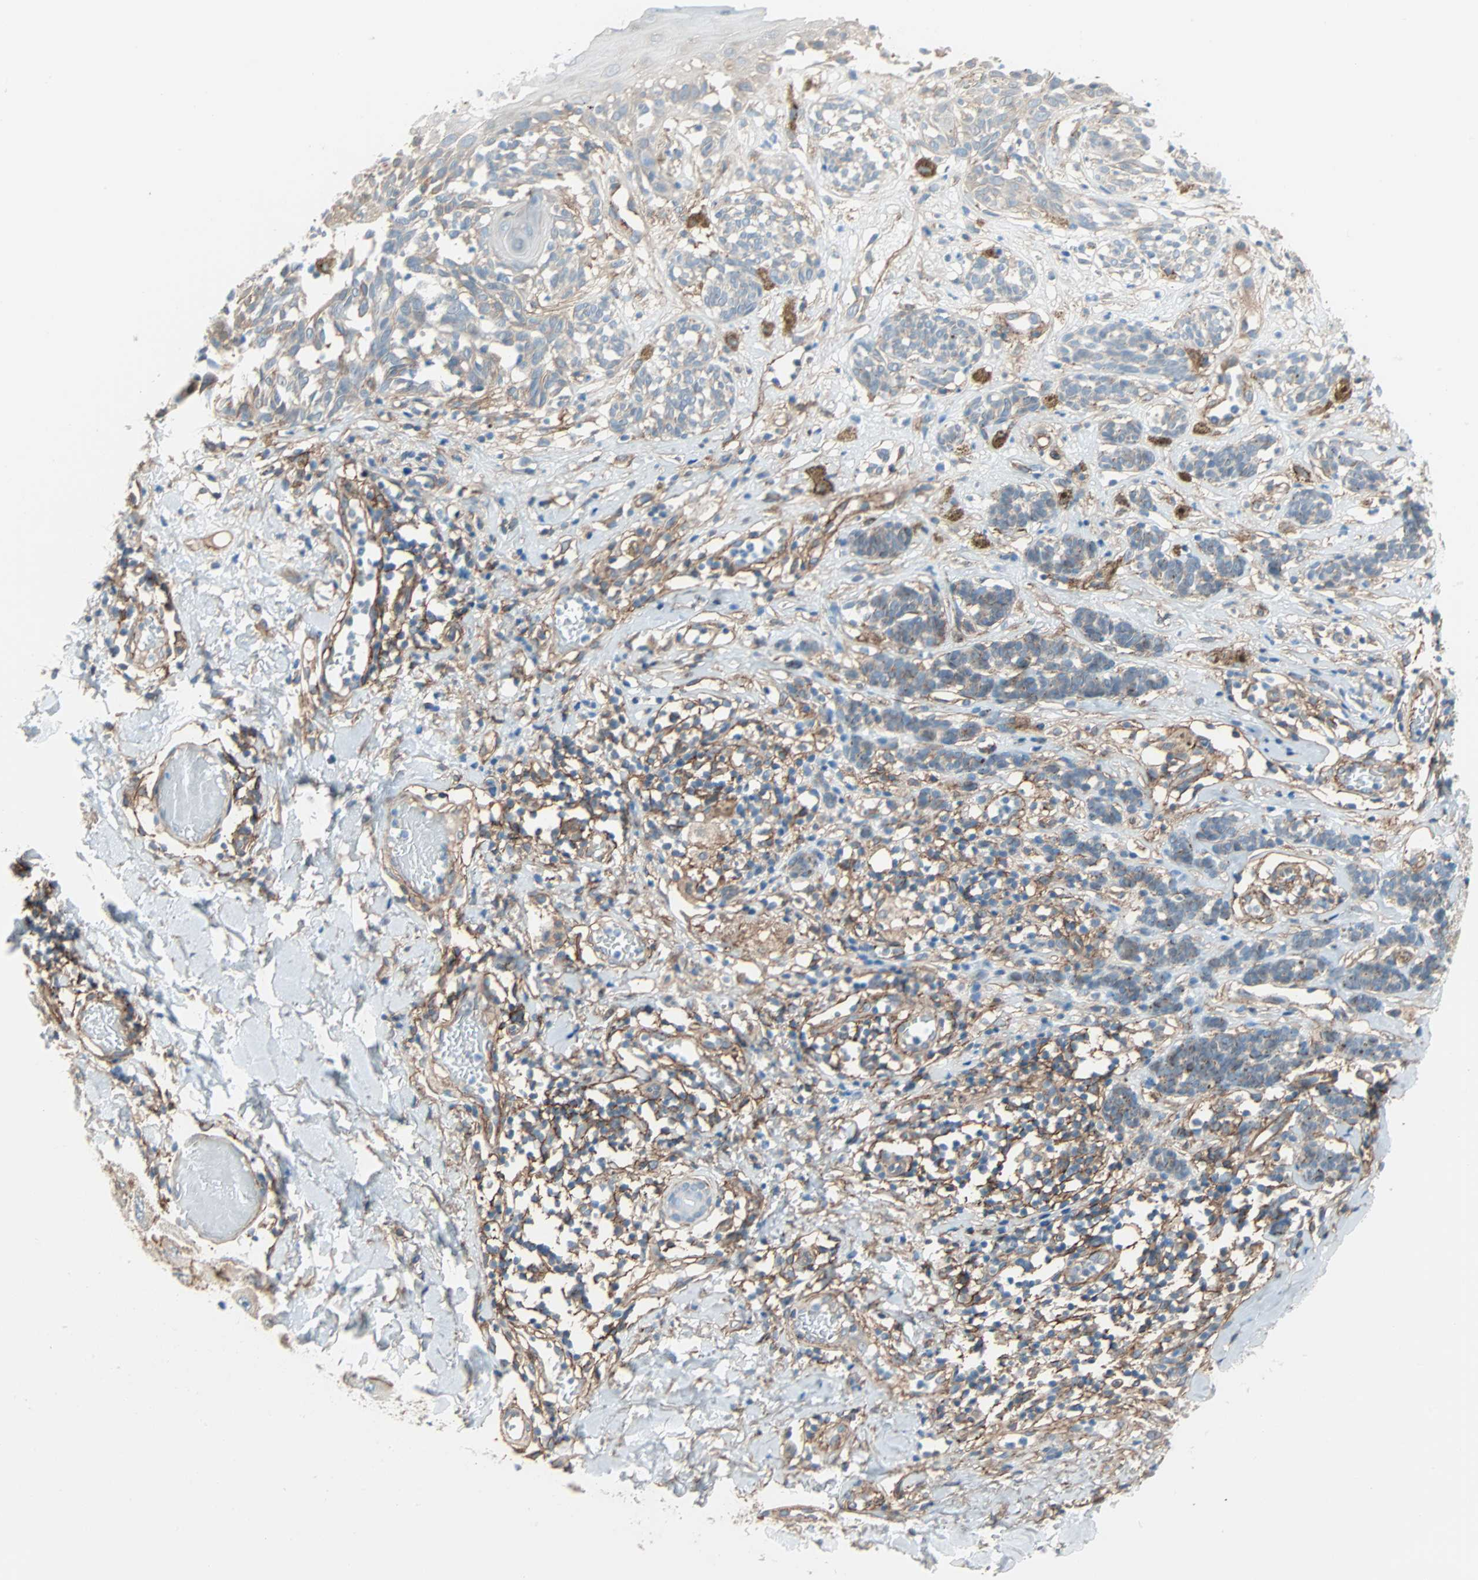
{"staining": {"intensity": "moderate", "quantity": "25%-75%", "location": "cytoplasmic/membranous"}, "tissue": "melanoma", "cell_type": "Tumor cells", "image_type": "cancer", "snomed": [{"axis": "morphology", "description": "Malignant melanoma, NOS"}, {"axis": "topography", "description": "Skin"}], "caption": "Brown immunohistochemical staining in melanoma reveals moderate cytoplasmic/membranous positivity in about 25%-75% of tumor cells.", "gene": "EPB41L2", "patient": {"sex": "male", "age": 64}}